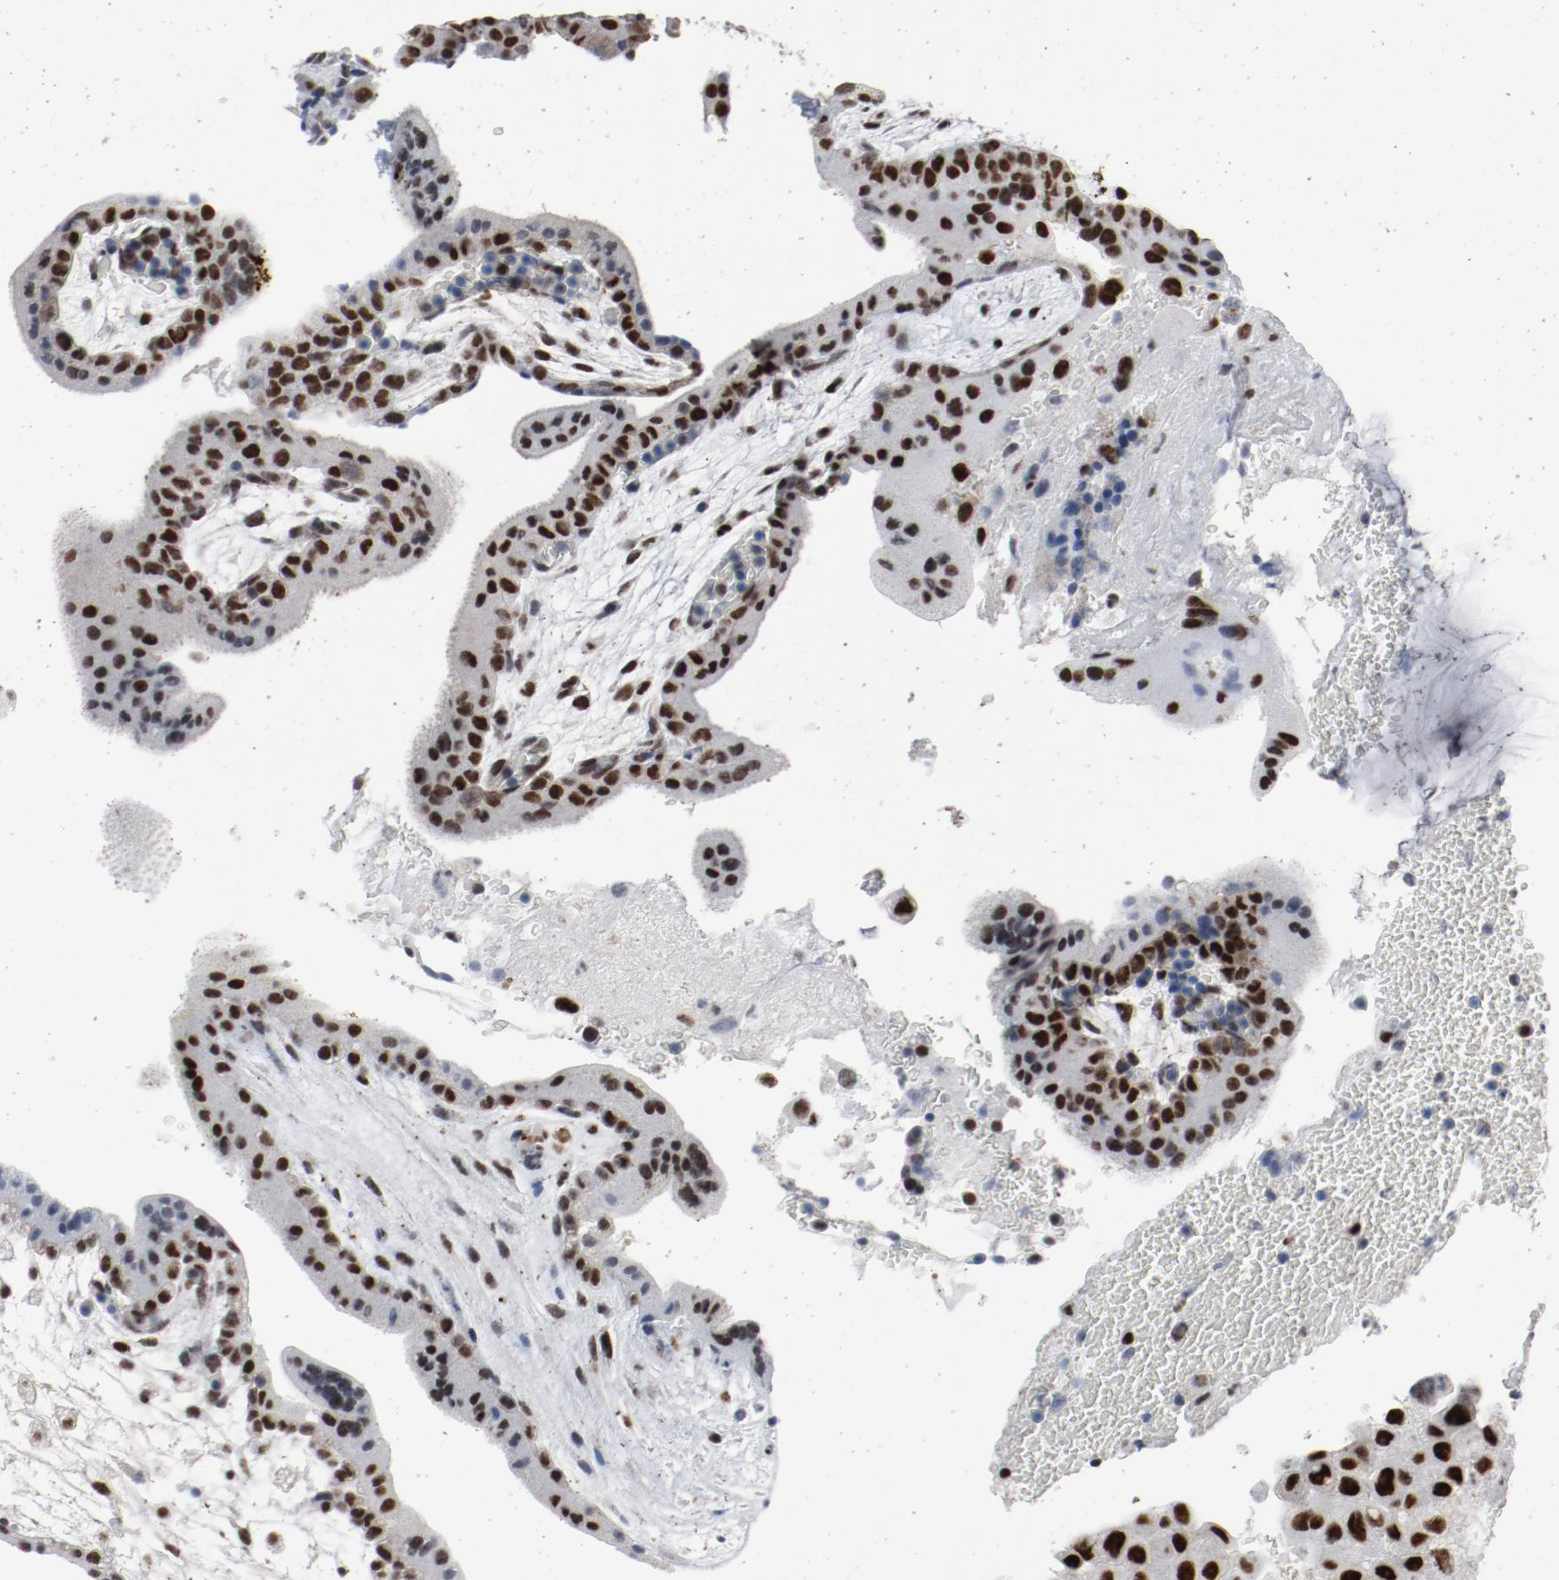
{"staining": {"intensity": "strong", "quantity": ">75%", "location": "nuclear"}, "tissue": "placenta", "cell_type": "Decidual cells", "image_type": "normal", "snomed": [{"axis": "morphology", "description": "Normal tissue, NOS"}, {"axis": "topography", "description": "Placenta"}], "caption": "Immunohistochemical staining of benign placenta reveals strong nuclear protein staining in about >75% of decidual cells.", "gene": "JMJD6", "patient": {"sex": "female", "age": 35}}